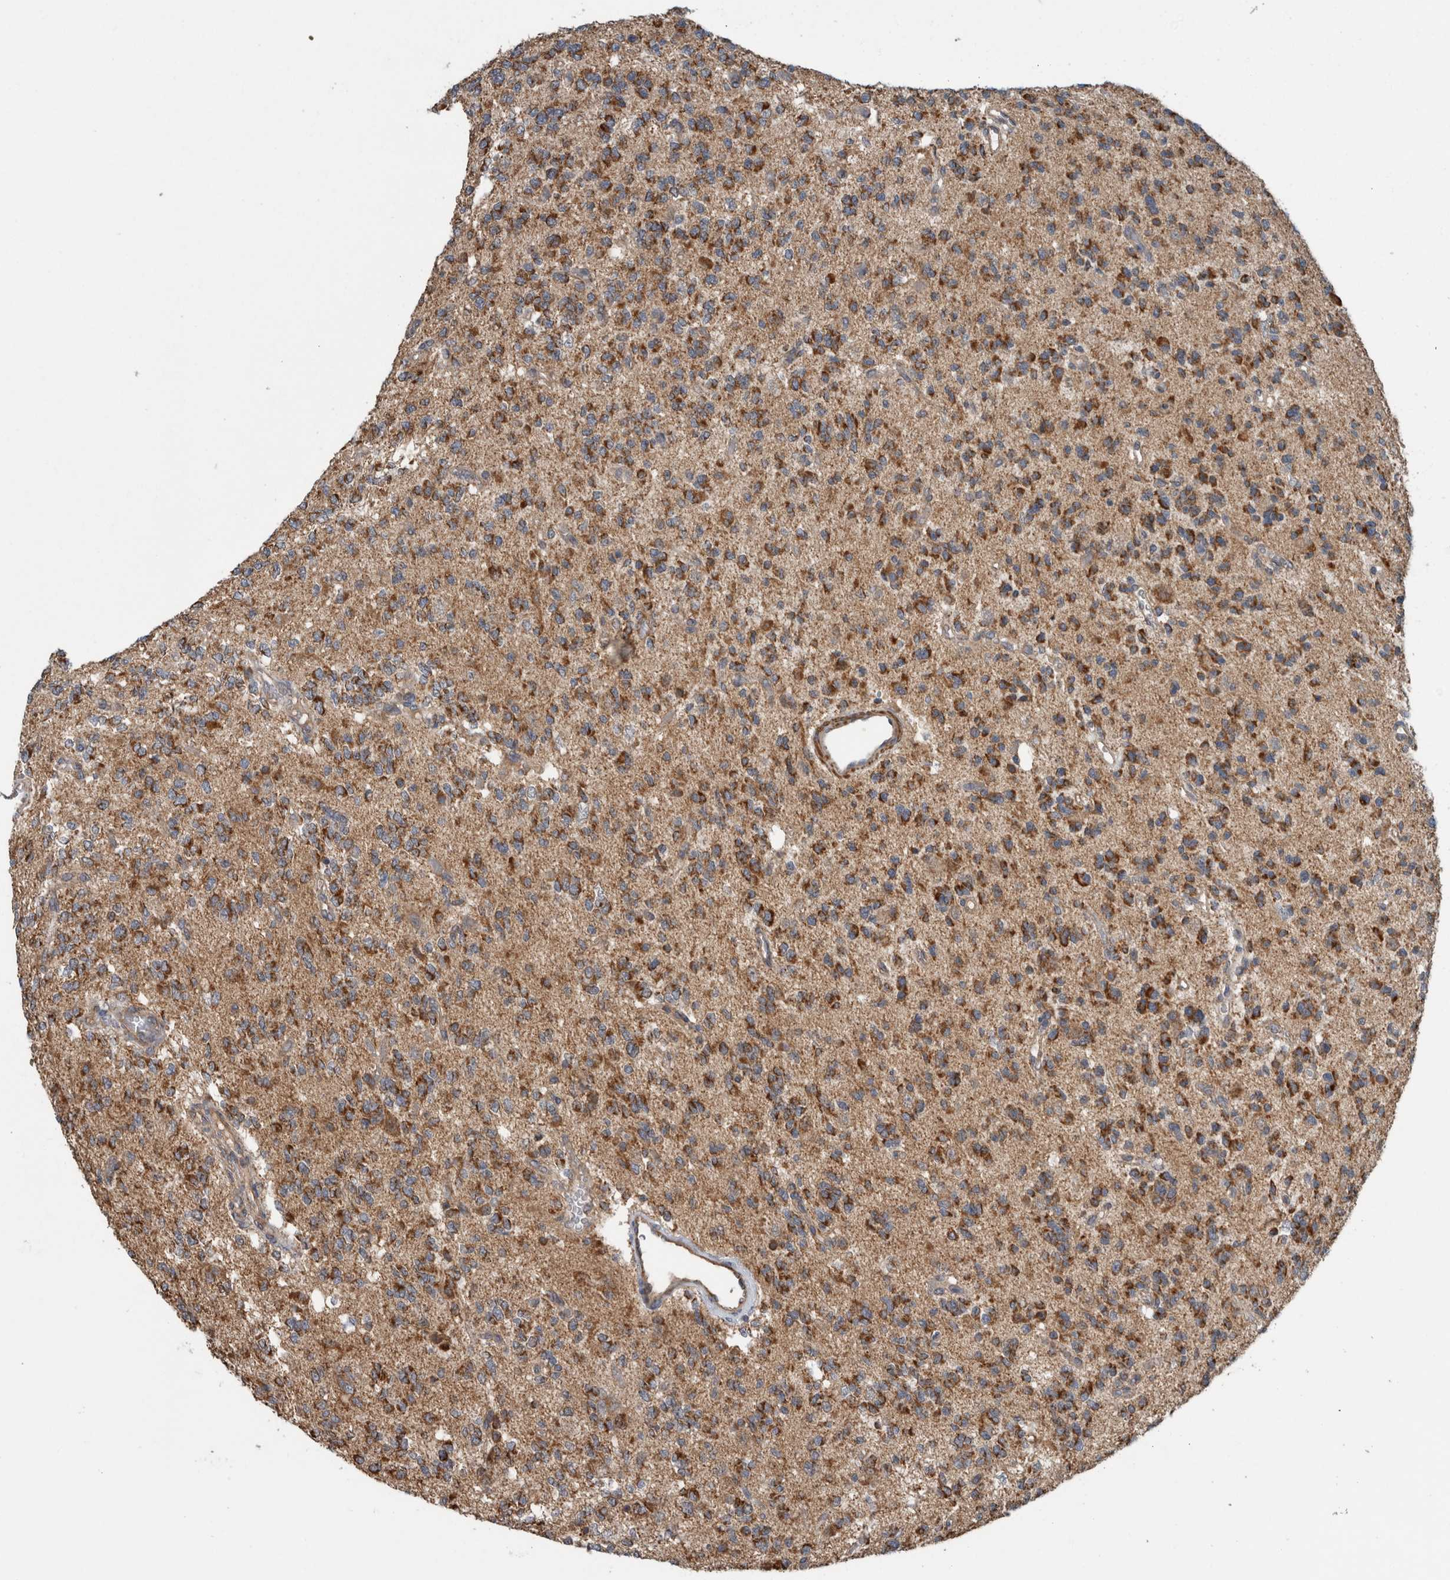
{"staining": {"intensity": "strong", "quantity": ">75%", "location": "cytoplasmic/membranous"}, "tissue": "glioma", "cell_type": "Tumor cells", "image_type": "cancer", "snomed": [{"axis": "morphology", "description": "Glioma, malignant, Low grade"}, {"axis": "topography", "description": "Brain"}], "caption": "Brown immunohistochemical staining in low-grade glioma (malignant) shows strong cytoplasmic/membranous positivity in approximately >75% of tumor cells. The protein of interest is stained brown, and the nuclei are stained in blue (DAB IHC with brightfield microscopy, high magnification).", "gene": "ARMC1", "patient": {"sex": "male", "age": 38}}